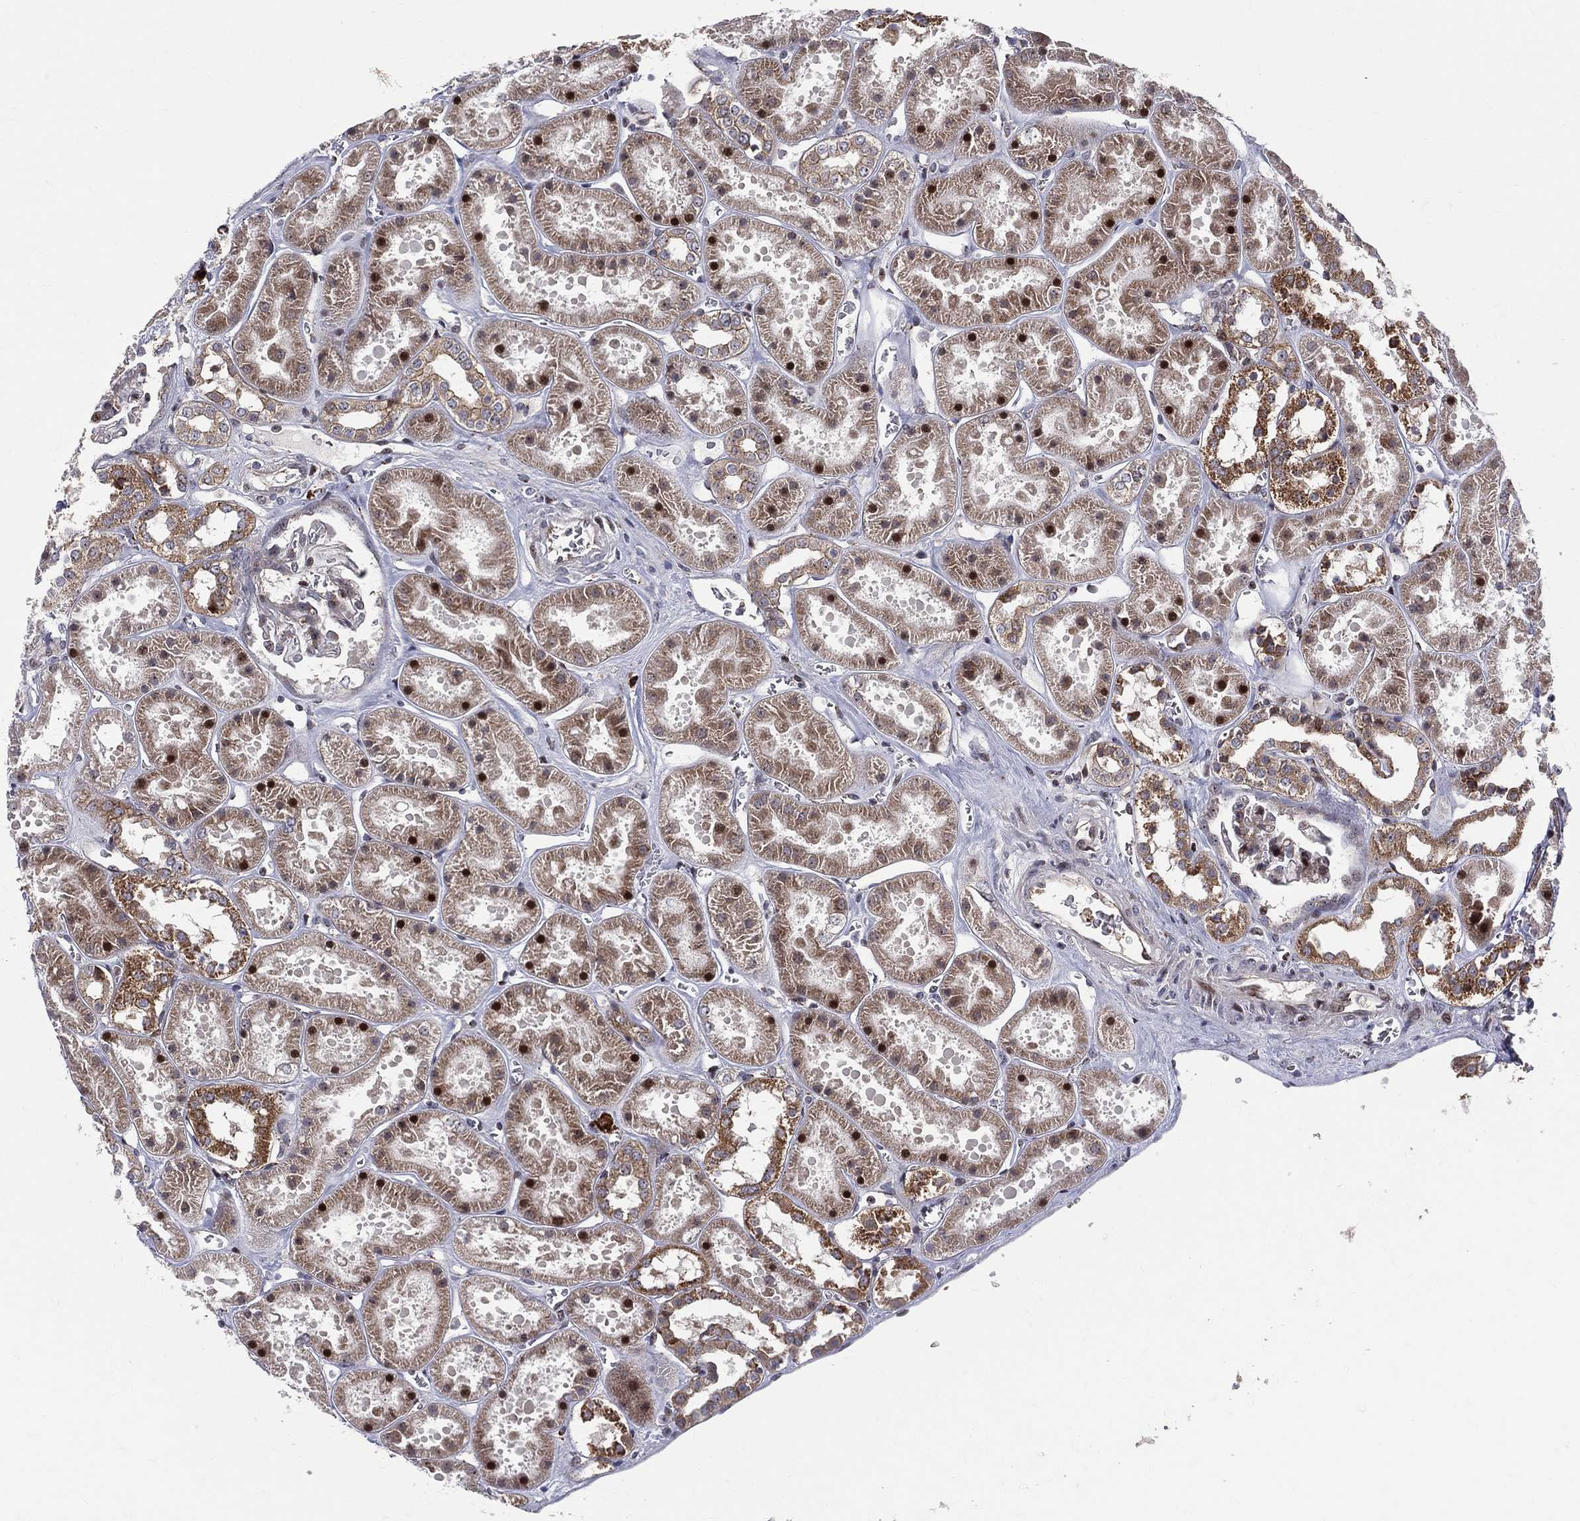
{"staining": {"intensity": "moderate", "quantity": "25%-75%", "location": "cytoplasmic/membranous"}, "tissue": "kidney", "cell_type": "Cells in glomeruli", "image_type": "normal", "snomed": [{"axis": "morphology", "description": "Normal tissue, NOS"}, {"axis": "topography", "description": "Kidney"}], "caption": "The immunohistochemical stain labels moderate cytoplasmic/membranous expression in cells in glomeruli of normal kidney. The staining was performed using DAB, with brown indicating positive protein expression. Nuclei are stained blue with hematoxylin.", "gene": "VHL", "patient": {"sex": "female", "age": 41}}